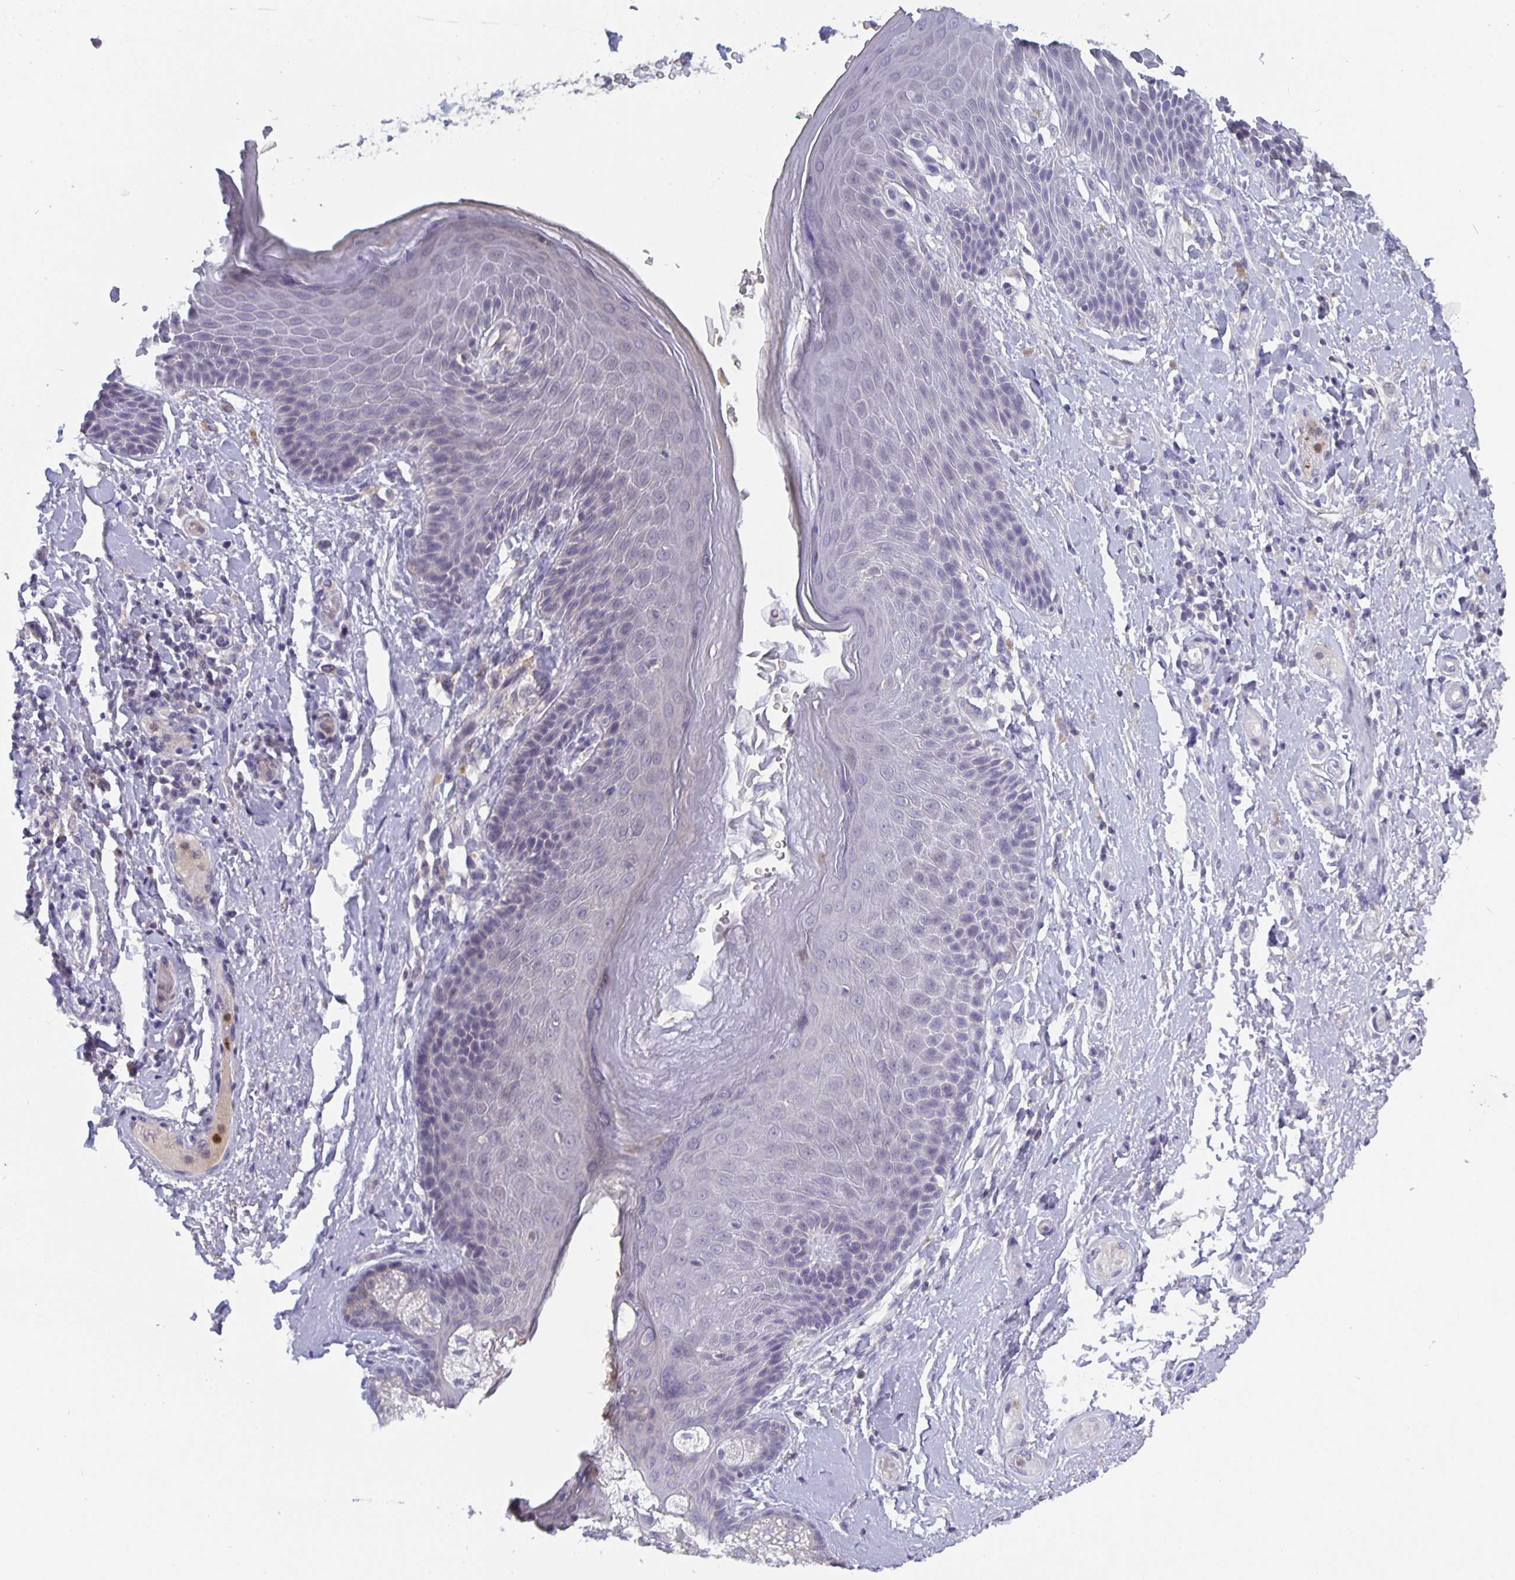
{"staining": {"intensity": "negative", "quantity": "none", "location": "none"}, "tissue": "skin", "cell_type": "Epidermal cells", "image_type": "normal", "snomed": [{"axis": "morphology", "description": "Normal tissue, NOS"}, {"axis": "topography", "description": "Anal"}, {"axis": "topography", "description": "Peripheral nerve tissue"}], "caption": "A high-resolution photomicrograph shows immunohistochemistry (IHC) staining of normal skin, which exhibits no significant expression in epidermal cells.", "gene": "GDF15", "patient": {"sex": "male", "age": 51}}